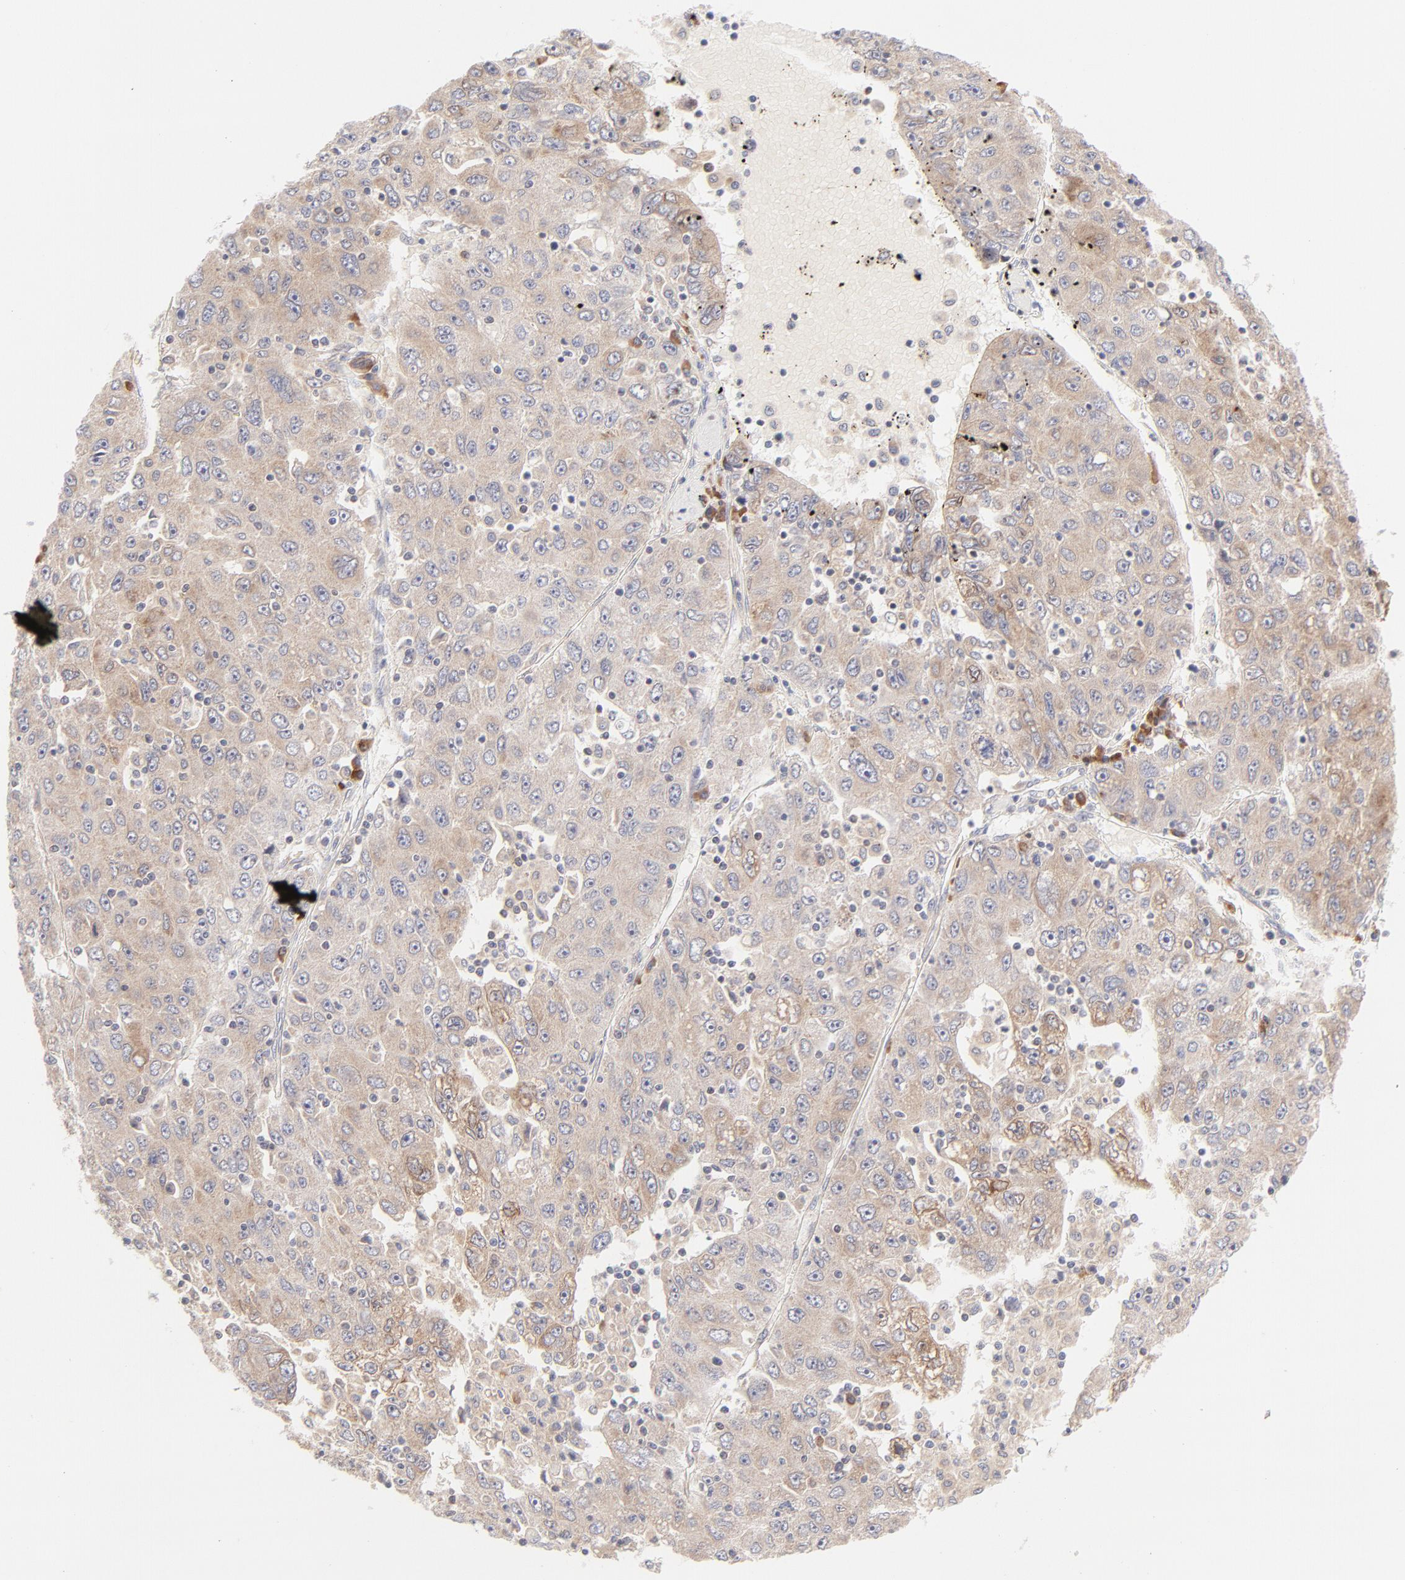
{"staining": {"intensity": "weak", "quantity": ">75%", "location": "cytoplasmic/membranous"}, "tissue": "liver cancer", "cell_type": "Tumor cells", "image_type": "cancer", "snomed": [{"axis": "morphology", "description": "Carcinoma, Hepatocellular, NOS"}, {"axis": "topography", "description": "Liver"}], "caption": "The immunohistochemical stain highlights weak cytoplasmic/membranous staining in tumor cells of liver cancer (hepatocellular carcinoma) tissue. The protein is shown in brown color, while the nuclei are stained blue.", "gene": "RPS6KA1", "patient": {"sex": "male", "age": 49}}